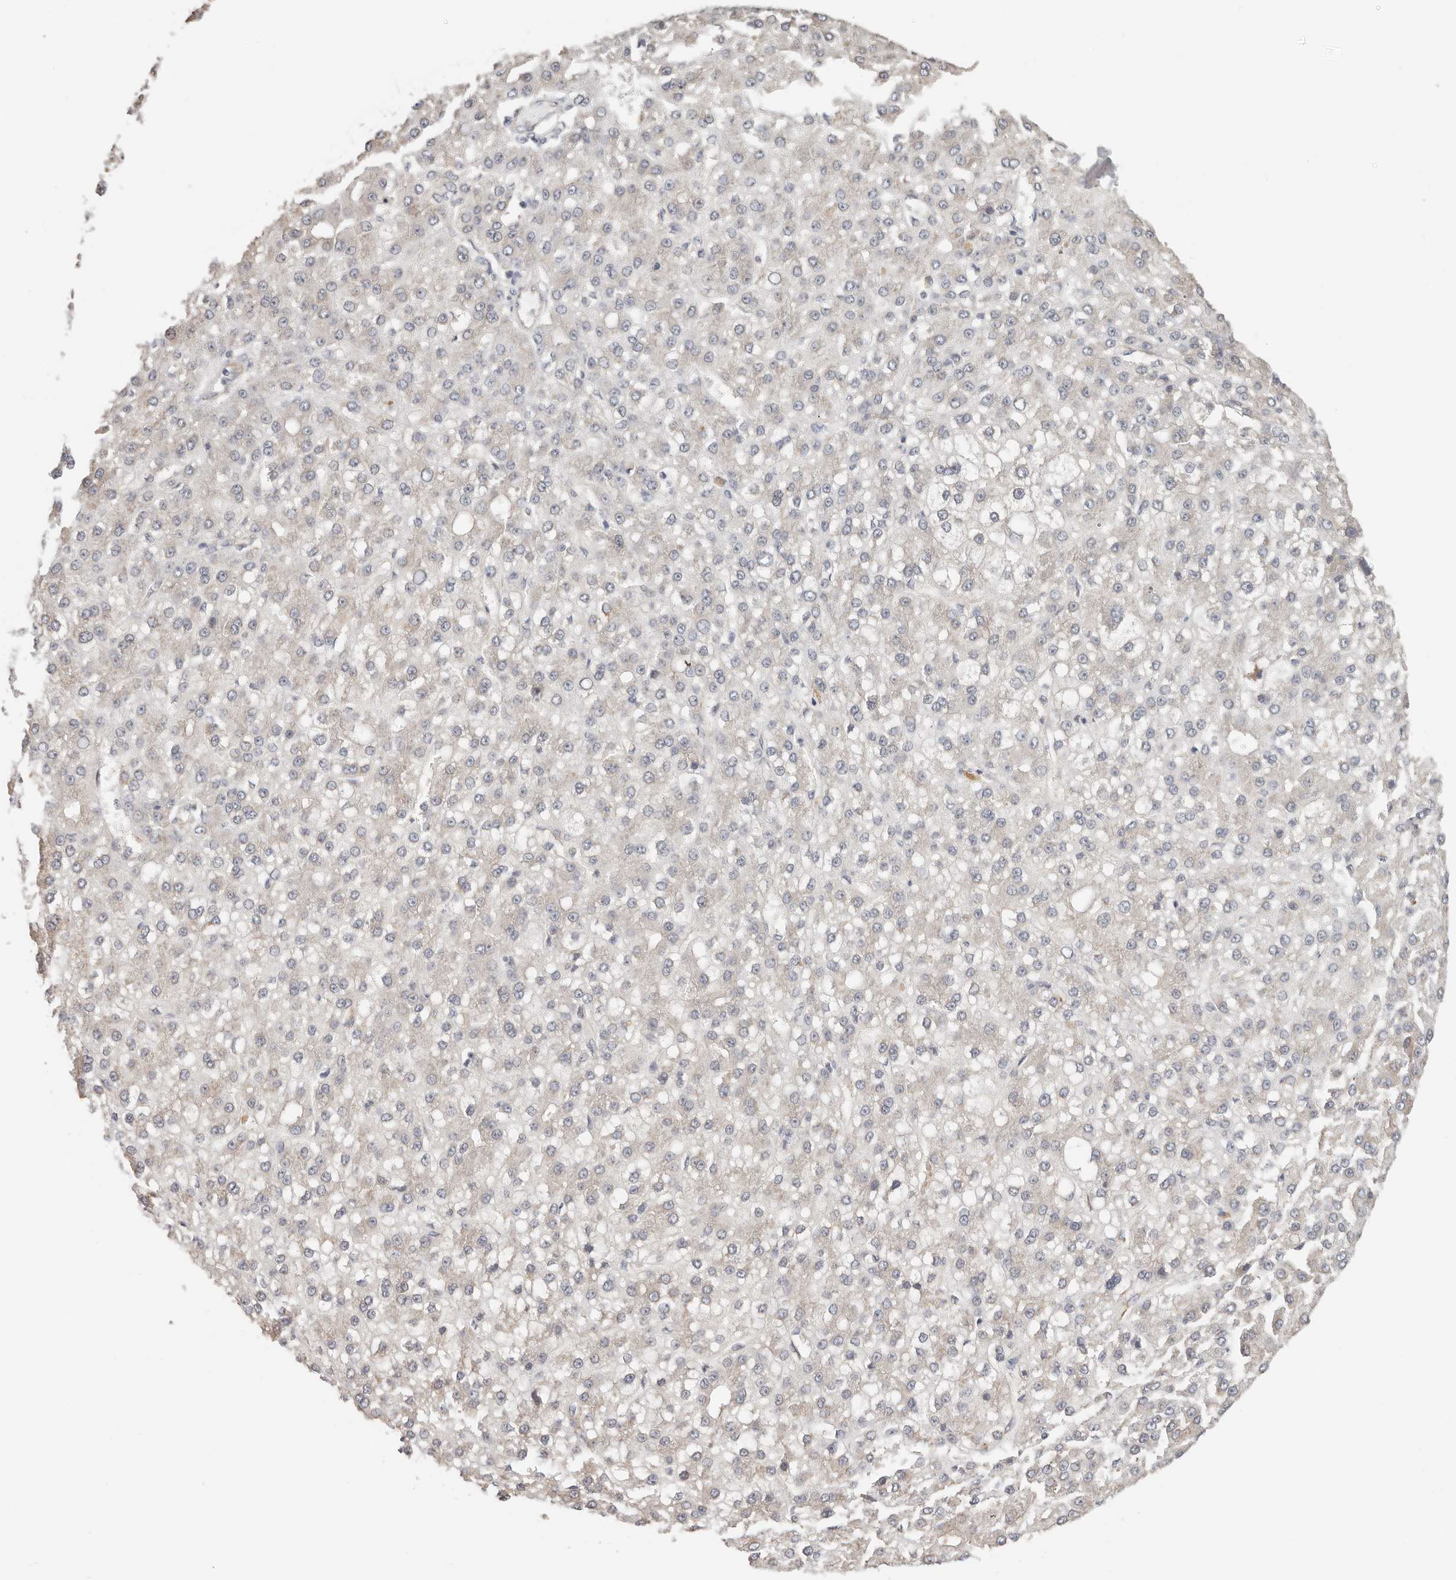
{"staining": {"intensity": "negative", "quantity": "none", "location": "none"}, "tissue": "liver cancer", "cell_type": "Tumor cells", "image_type": "cancer", "snomed": [{"axis": "morphology", "description": "Carcinoma, Hepatocellular, NOS"}, {"axis": "topography", "description": "Liver"}], "caption": "DAB (3,3'-diaminobenzidine) immunohistochemical staining of liver hepatocellular carcinoma reveals no significant expression in tumor cells. (DAB (3,3'-diaminobenzidine) IHC visualized using brightfield microscopy, high magnification).", "gene": "AFDN", "patient": {"sex": "male", "age": 67}}